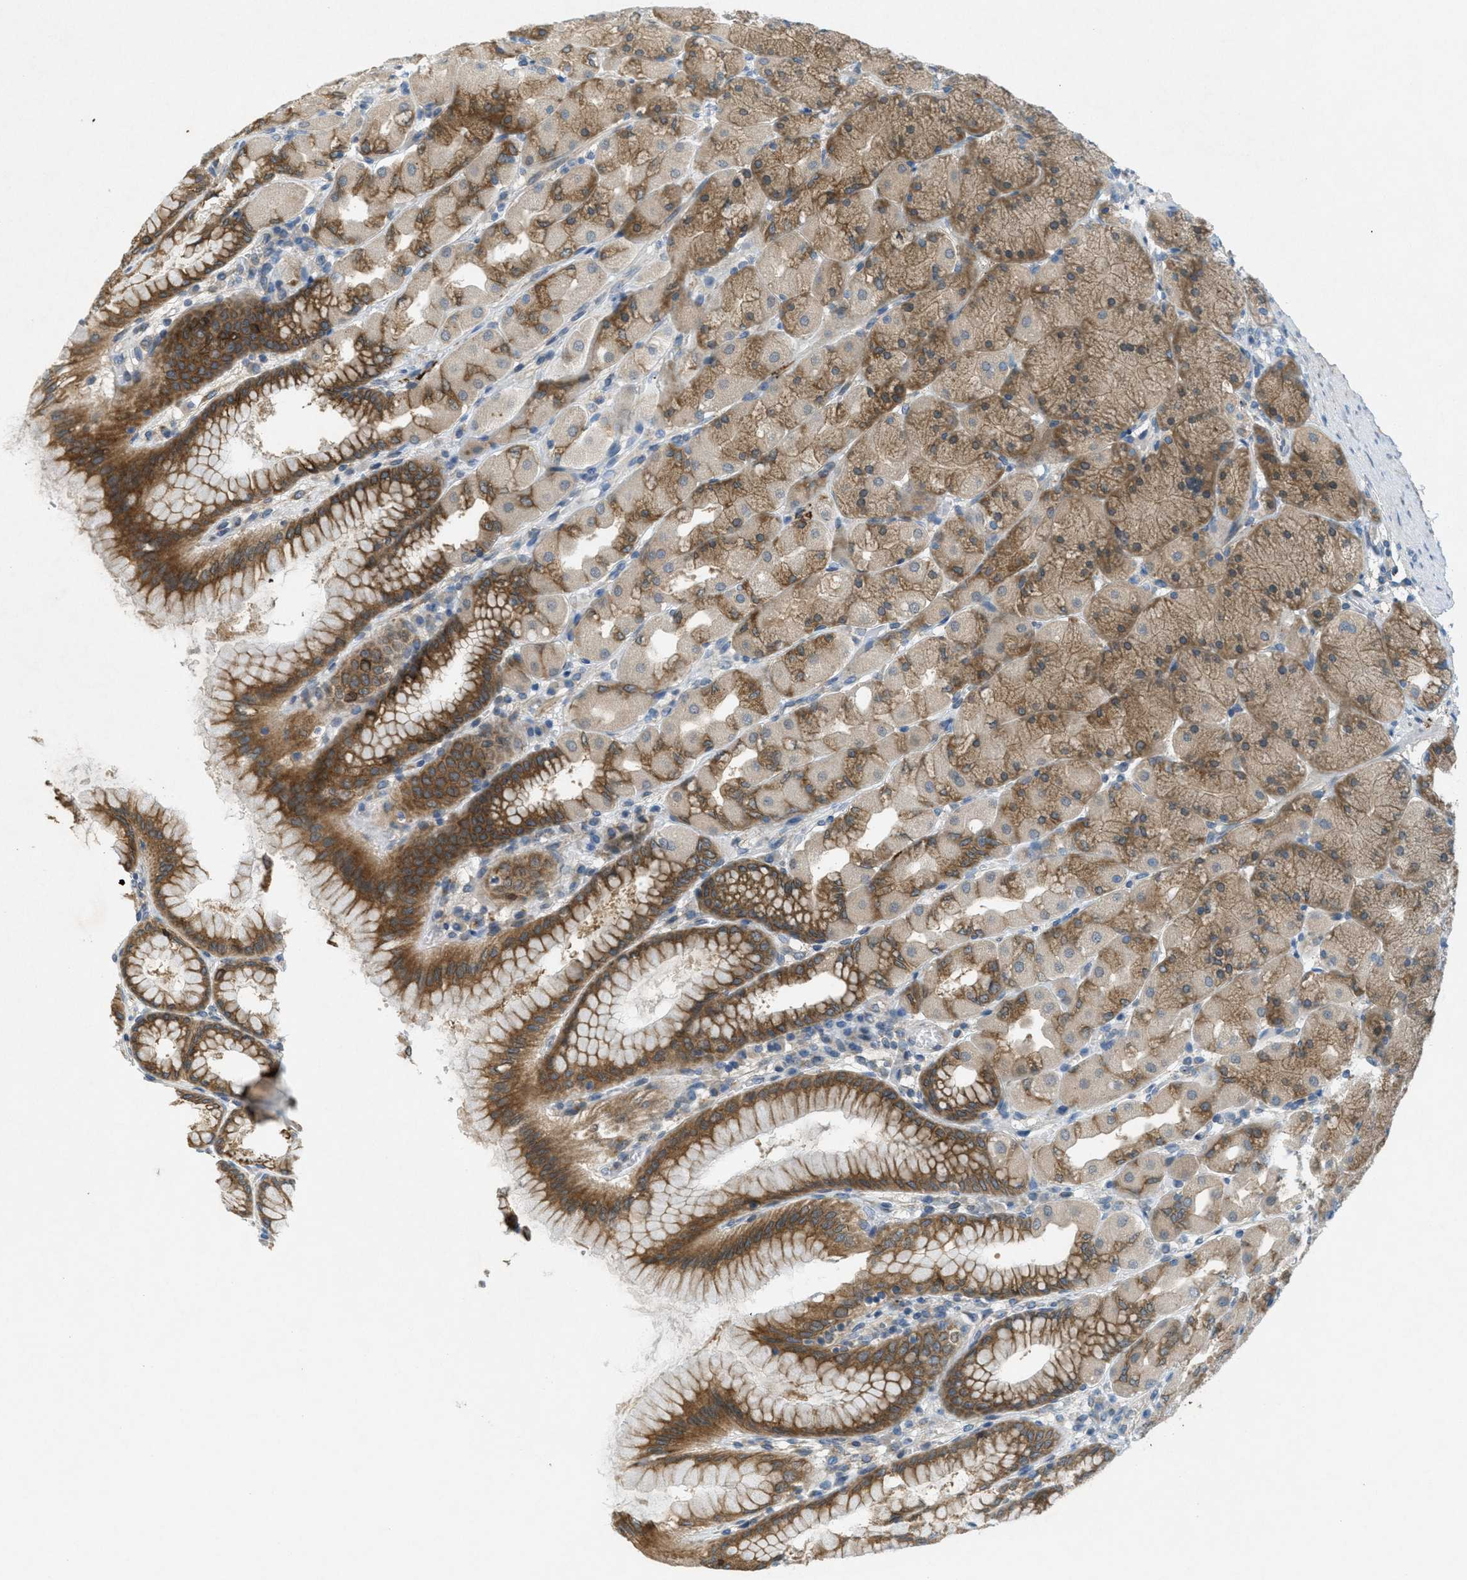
{"staining": {"intensity": "strong", "quantity": "25%-75%", "location": "cytoplasmic/membranous"}, "tissue": "stomach", "cell_type": "Glandular cells", "image_type": "normal", "snomed": [{"axis": "morphology", "description": "Normal tissue, NOS"}, {"axis": "topography", "description": "Stomach, upper"}], "caption": "Immunohistochemistry (IHC) micrograph of benign stomach: human stomach stained using IHC displays high levels of strong protein expression localized specifically in the cytoplasmic/membranous of glandular cells, appearing as a cytoplasmic/membranous brown color.", "gene": "SIGMAR1", "patient": {"sex": "female", "age": 56}}